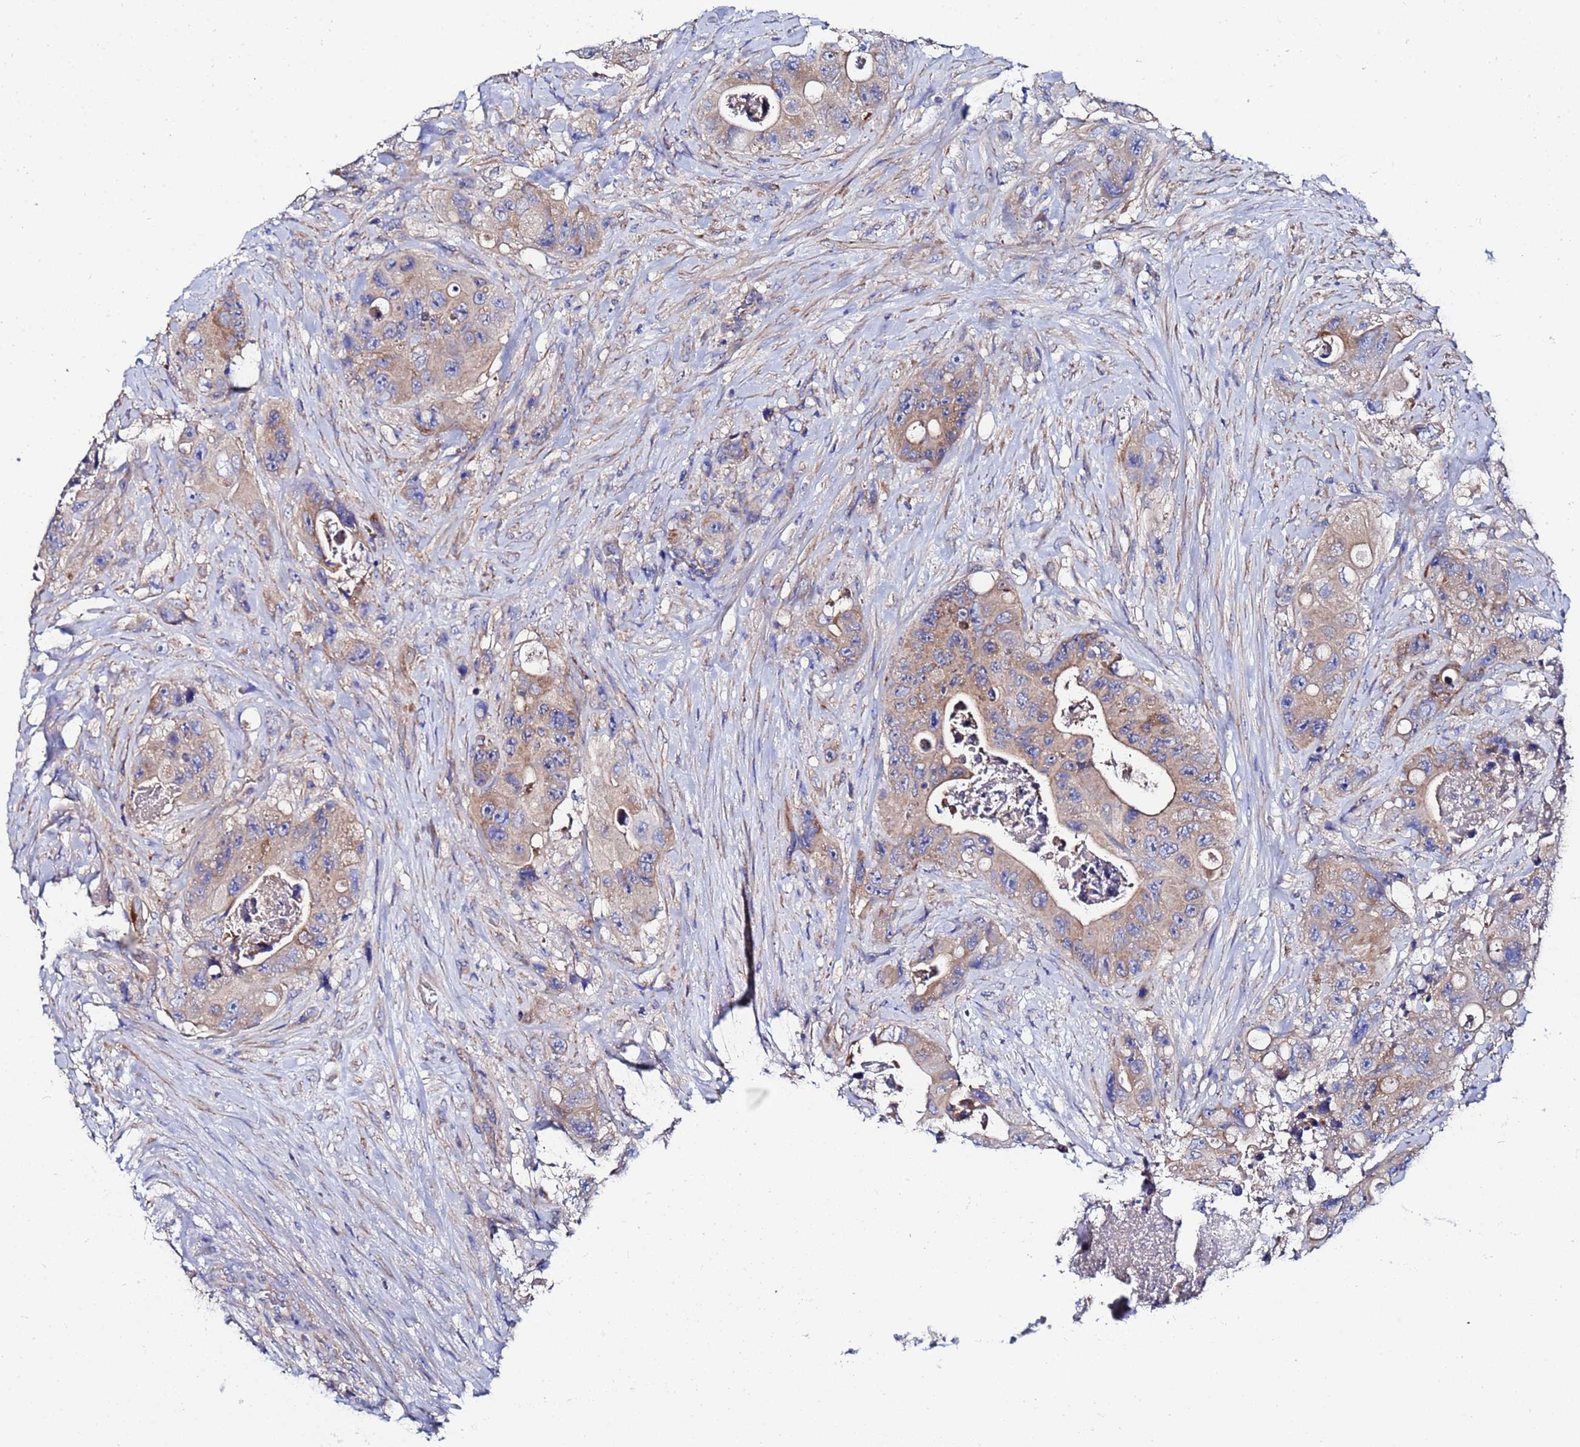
{"staining": {"intensity": "moderate", "quantity": "<25%", "location": "cytoplasmic/membranous"}, "tissue": "colorectal cancer", "cell_type": "Tumor cells", "image_type": "cancer", "snomed": [{"axis": "morphology", "description": "Adenocarcinoma, NOS"}, {"axis": "topography", "description": "Colon"}], "caption": "High-magnification brightfield microscopy of colorectal cancer (adenocarcinoma) stained with DAB (3,3'-diaminobenzidine) (brown) and counterstained with hematoxylin (blue). tumor cells exhibit moderate cytoplasmic/membranous positivity is present in about<25% of cells.", "gene": "FAHD2A", "patient": {"sex": "female", "age": 46}}